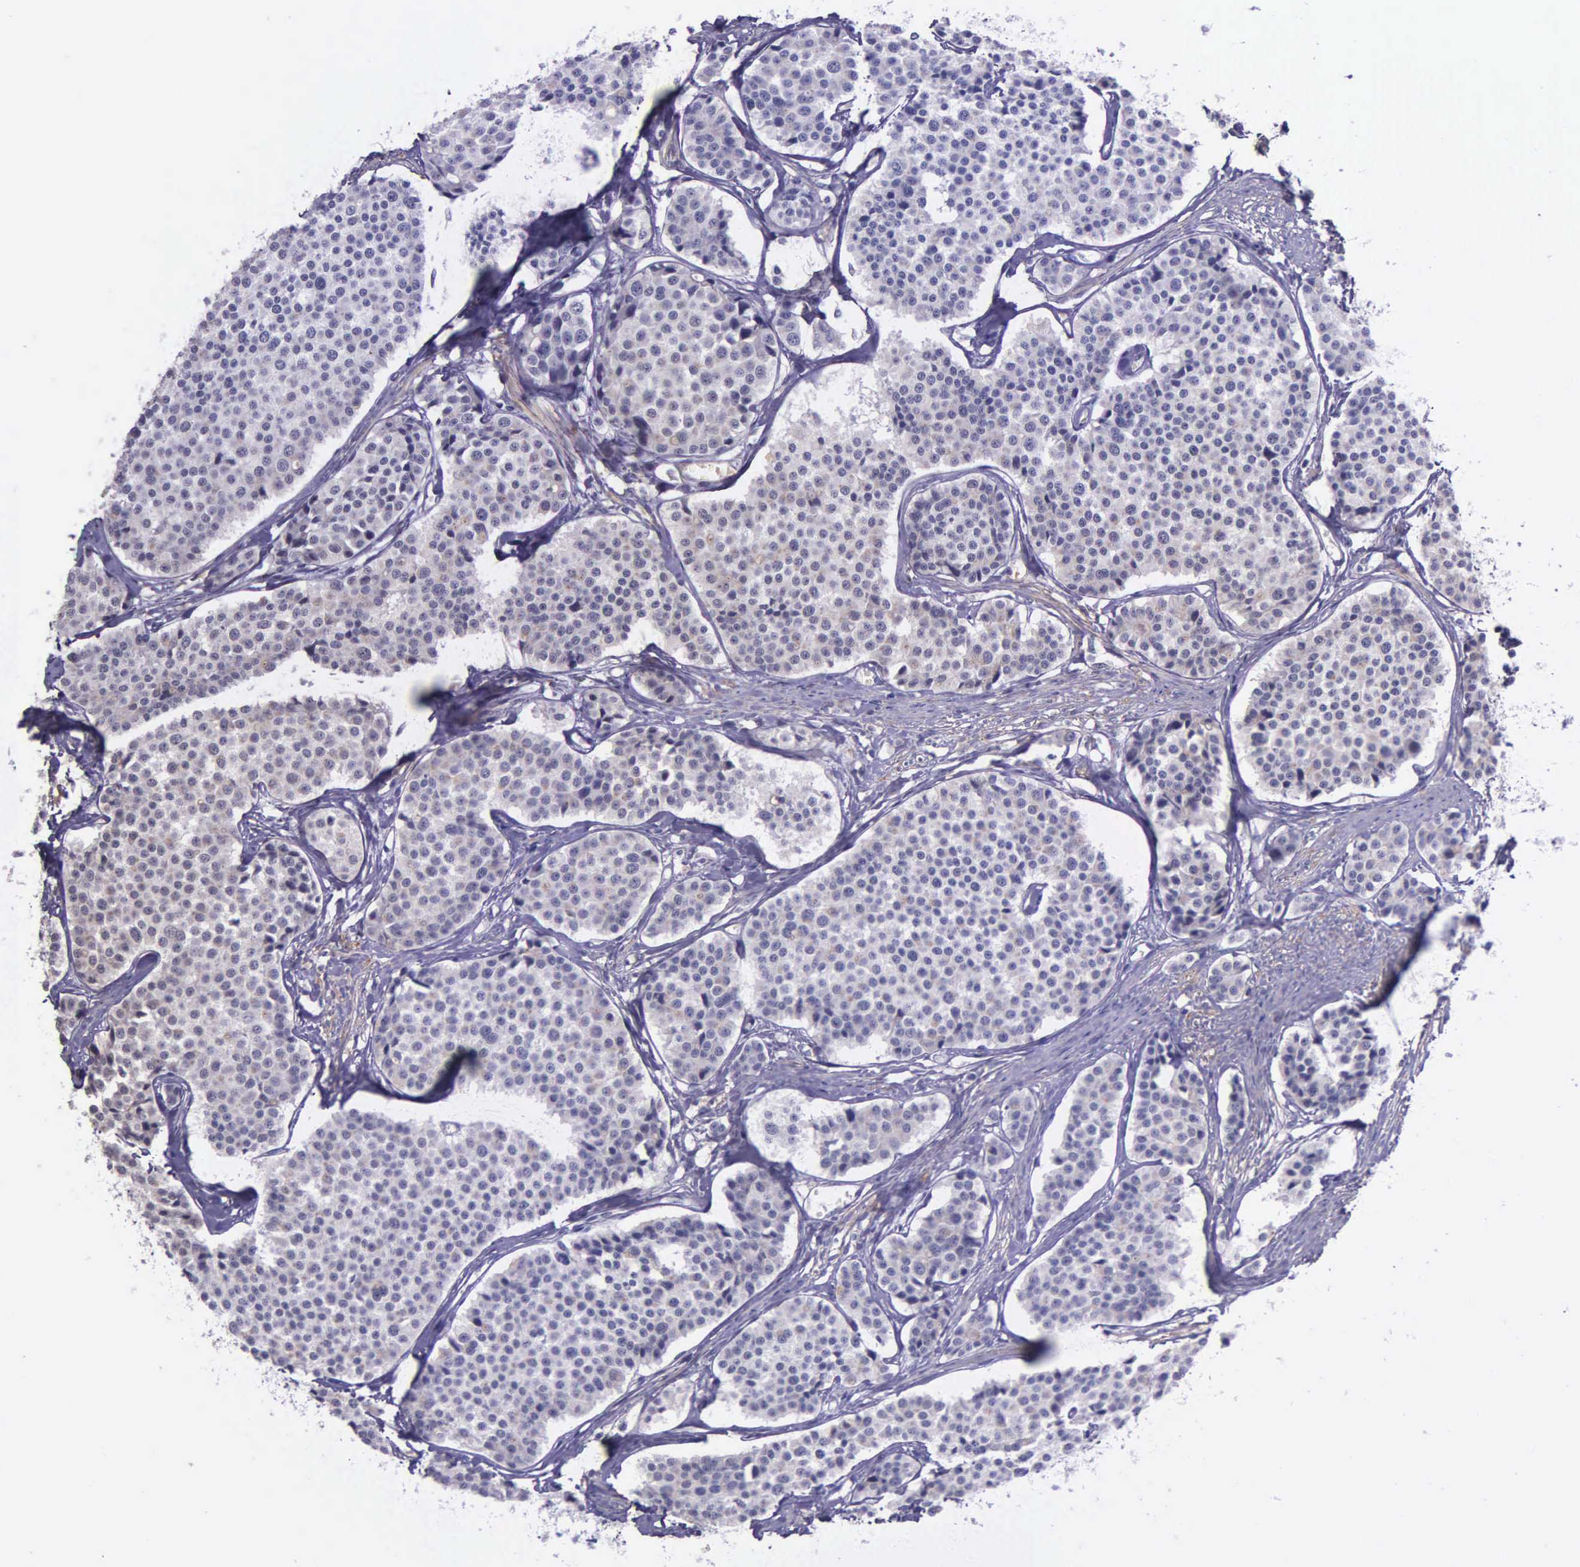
{"staining": {"intensity": "weak", "quantity": "<25%", "location": "cytoplasmic/membranous"}, "tissue": "carcinoid", "cell_type": "Tumor cells", "image_type": "cancer", "snomed": [{"axis": "morphology", "description": "Carcinoid, malignant, NOS"}, {"axis": "topography", "description": "Small intestine"}], "caption": "Tumor cells show no significant protein expression in carcinoid.", "gene": "AHNAK2", "patient": {"sex": "male", "age": 60}}